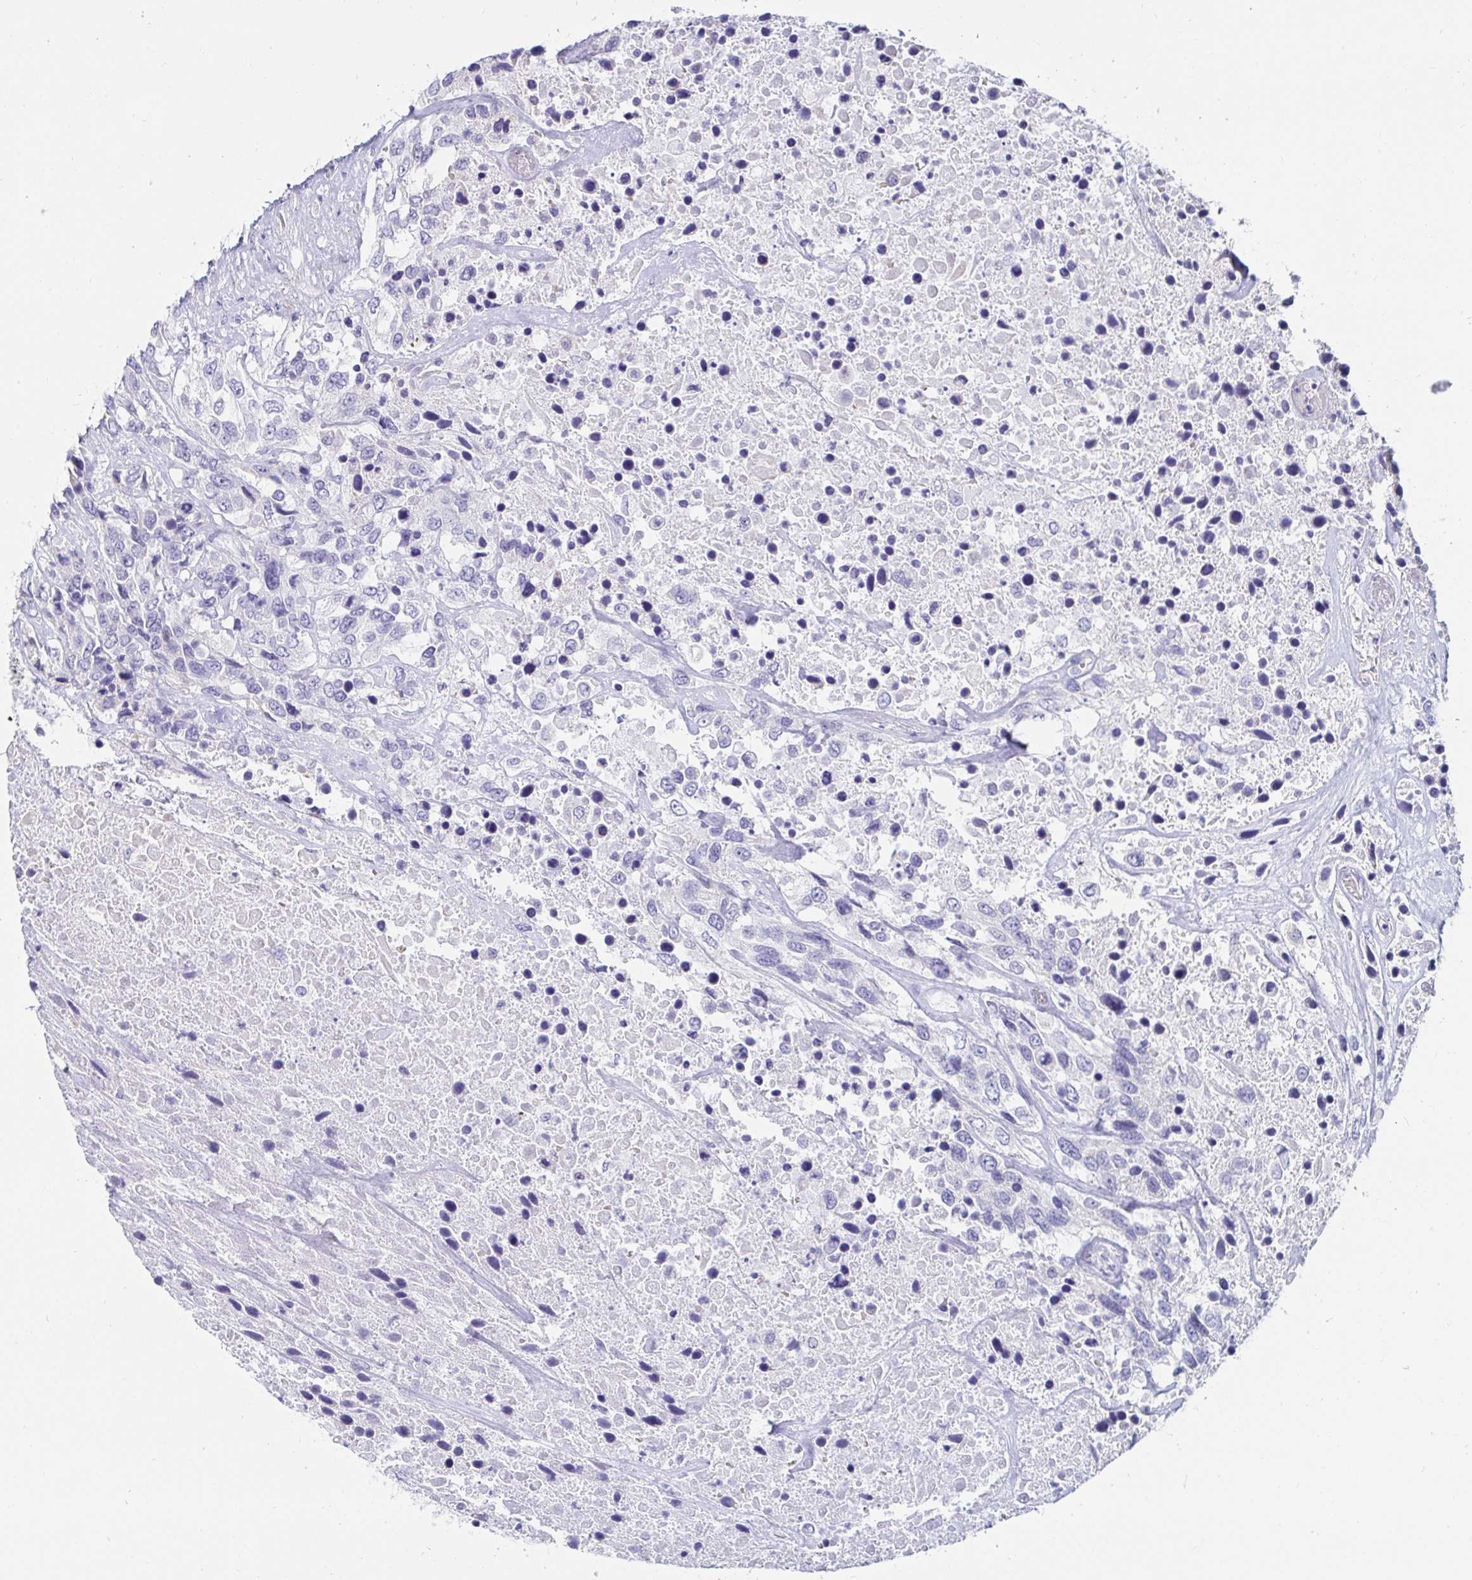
{"staining": {"intensity": "negative", "quantity": "none", "location": "none"}, "tissue": "urothelial cancer", "cell_type": "Tumor cells", "image_type": "cancer", "snomed": [{"axis": "morphology", "description": "Urothelial carcinoma, High grade"}, {"axis": "topography", "description": "Urinary bladder"}], "caption": "An IHC photomicrograph of urothelial carcinoma (high-grade) is shown. There is no staining in tumor cells of urothelial carcinoma (high-grade).", "gene": "C4orf17", "patient": {"sex": "female", "age": 70}}